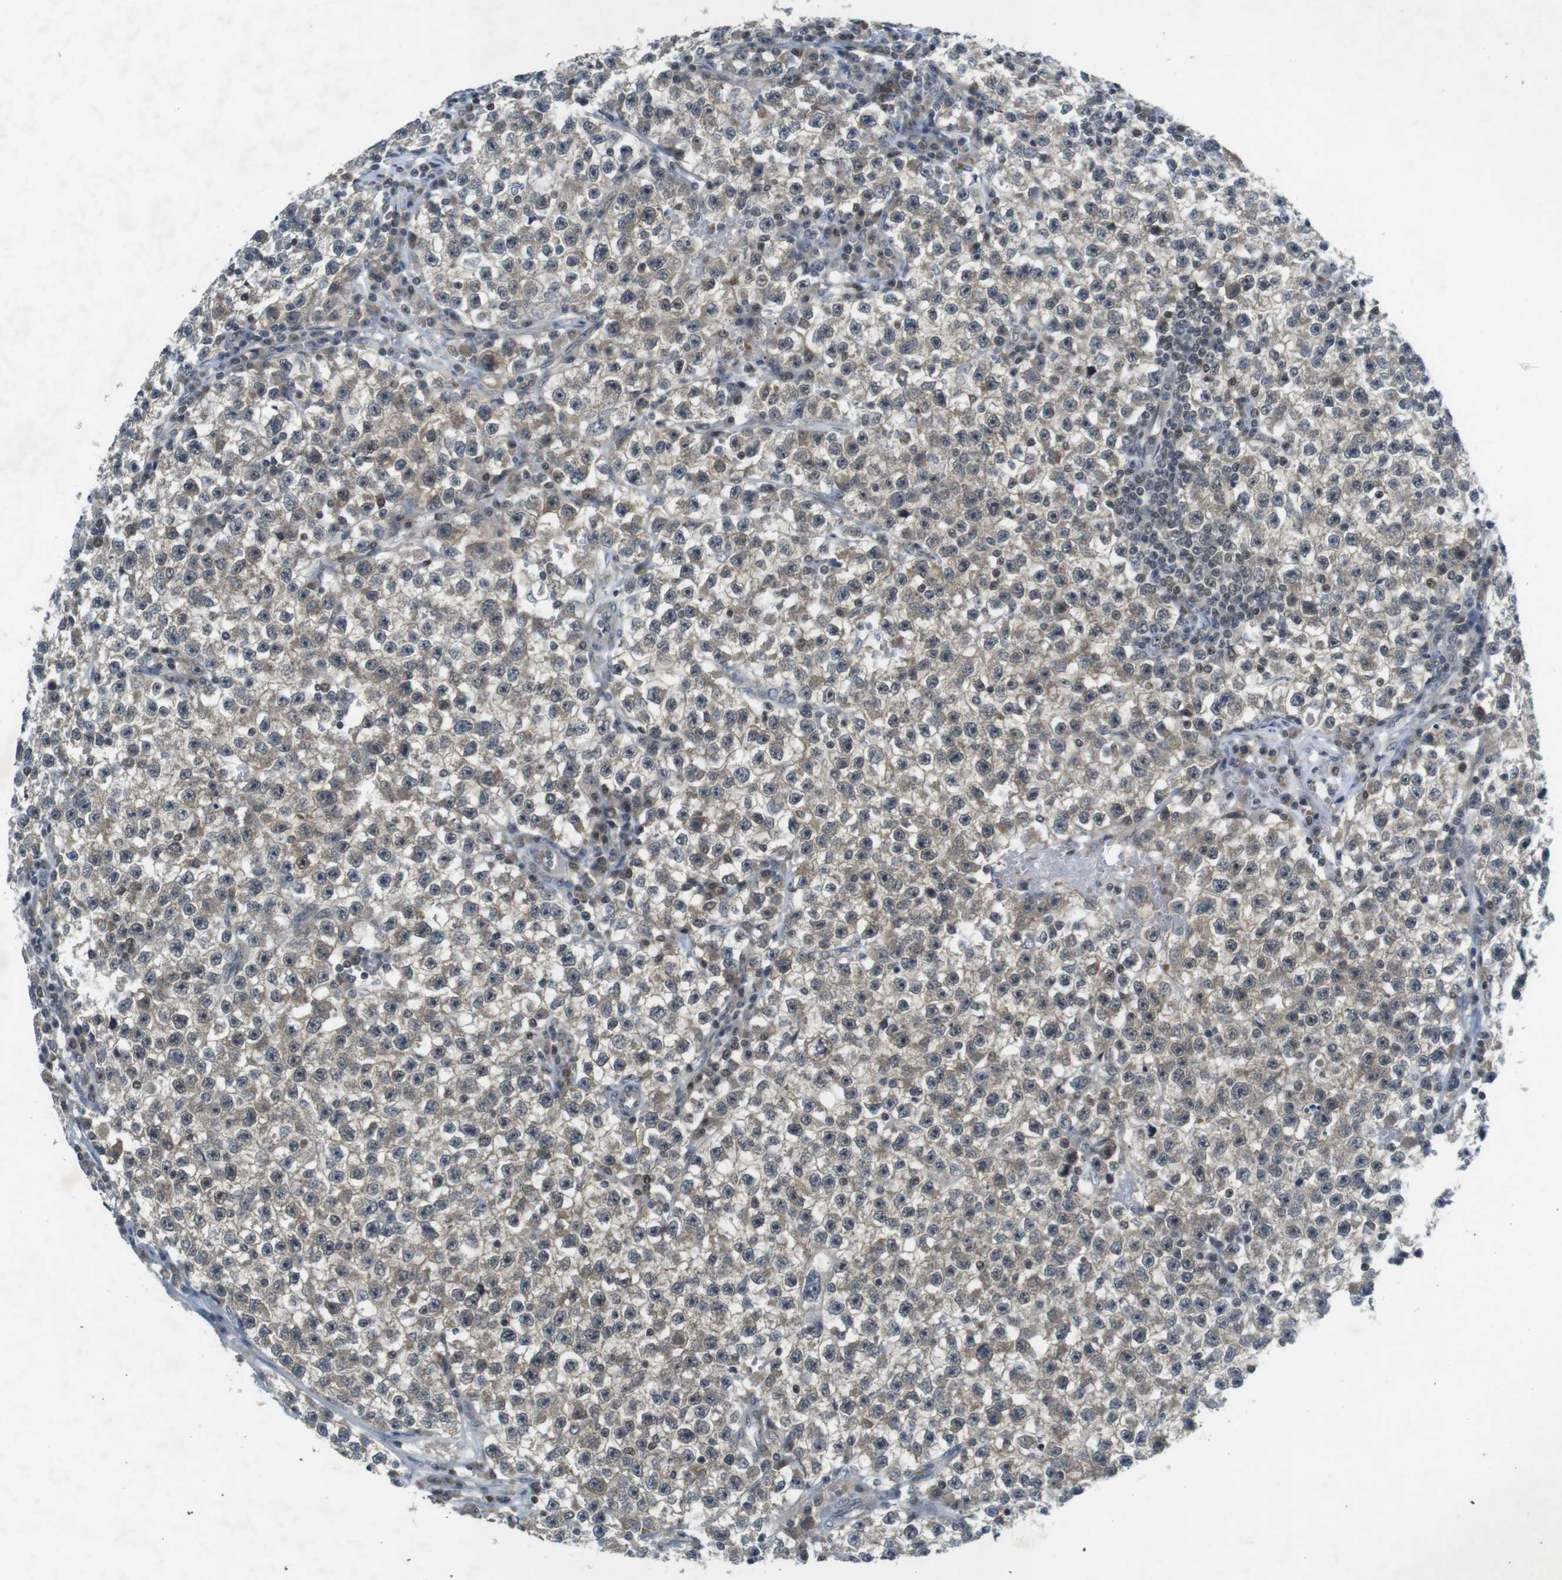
{"staining": {"intensity": "weak", "quantity": ">75%", "location": "cytoplasmic/membranous"}, "tissue": "testis cancer", "cell_type": "Tumor cells", "image_type": "cancer", "snomed": [{"axis": "morphology", "description": "Seminoma, NOS"}, {"axis": "topography", "description": "Testis"}], "caption": "Weak cytoplasmic/membranous protein positivity is identified in approximately >75% of tumor cells in testis cancer.", "gene": "MAPKAPK5", "patient": {"sex": "male", "age": 22}}